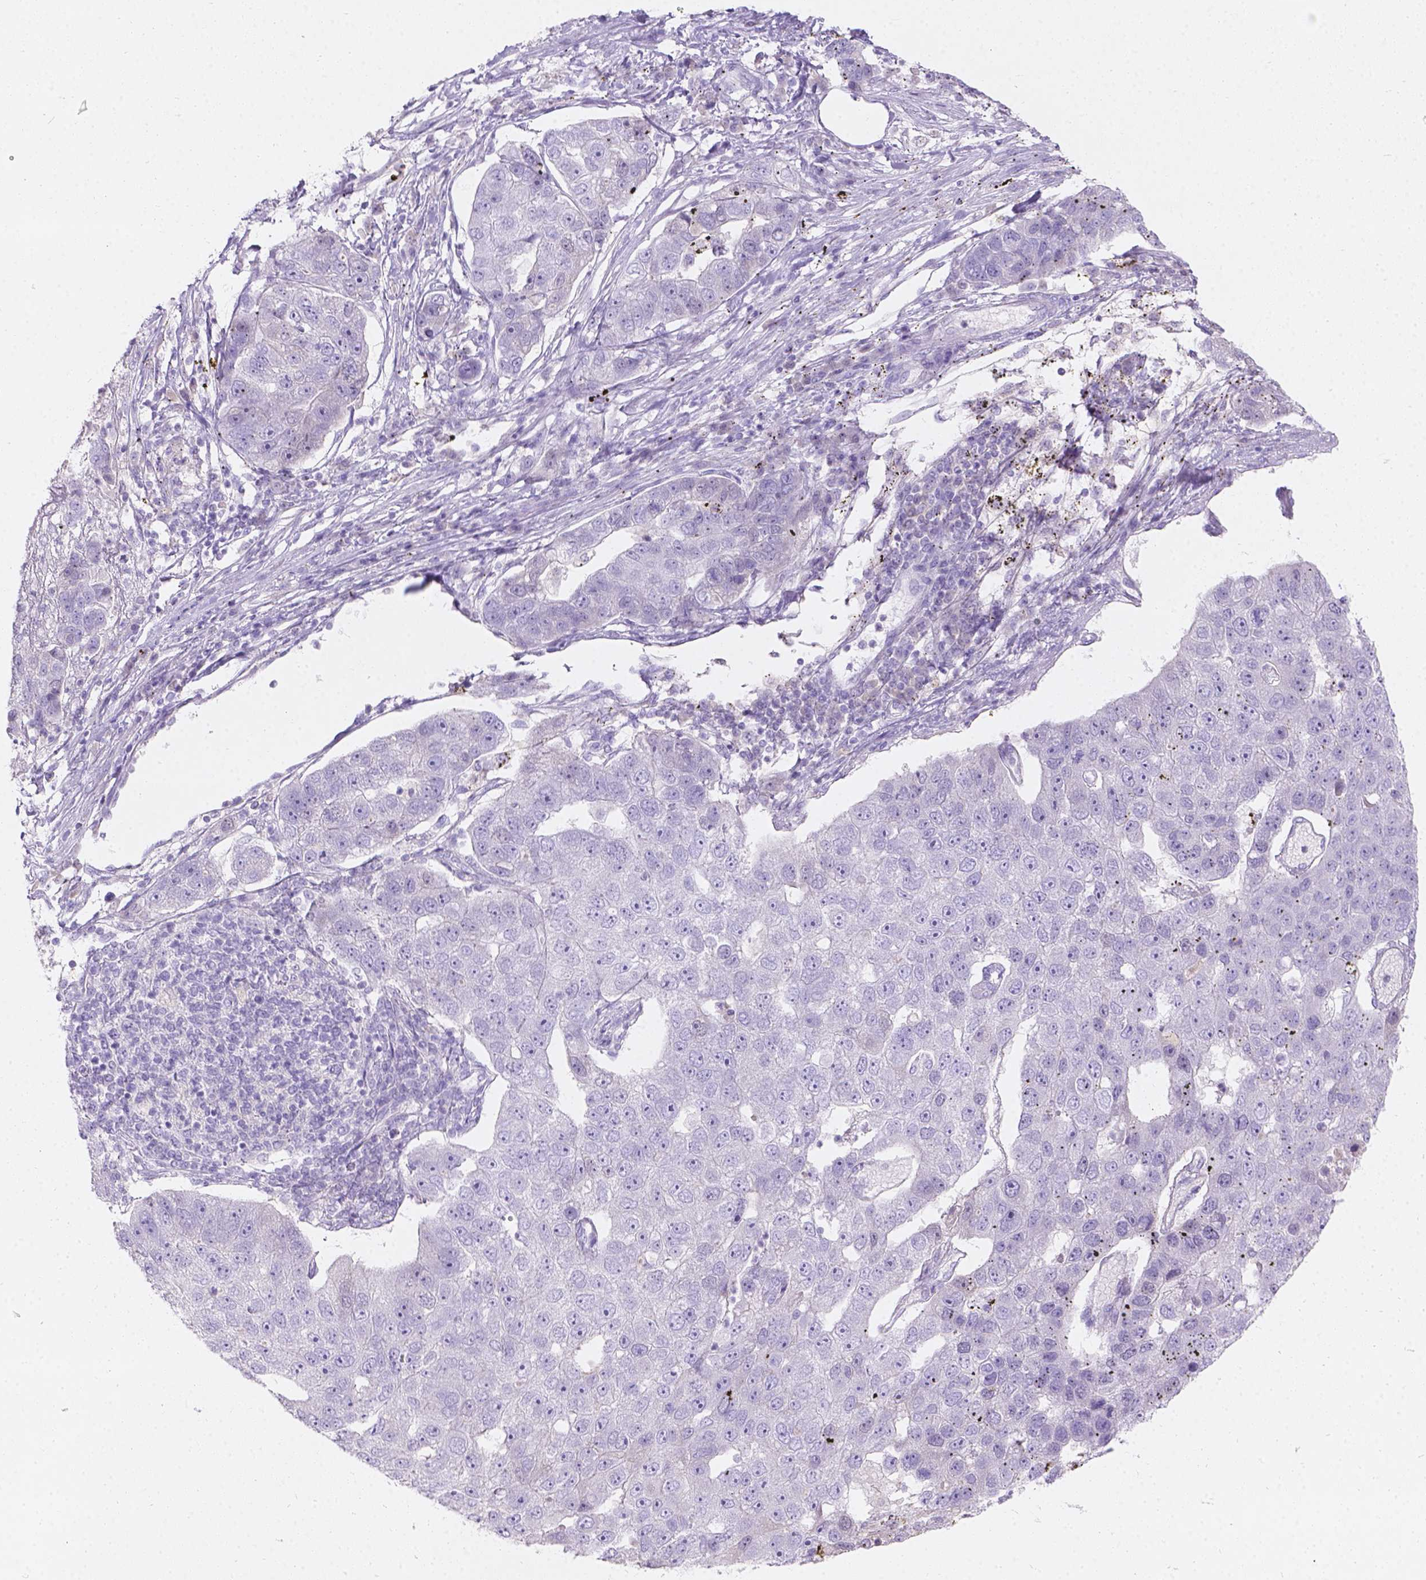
{"staining": {"intensity": "negative", "quantity": "none", "location": "none"}, "tissue": "pancreatic cancer", "cell_type": "Tumor cells", "image_type": "cancer", "snomed": [{"axis": "morphology", "description": "Adenocarcinoma, NOS"}, {"axis": "topography", "description": "Pancreas"}], "caption": "Adenocarcinoma (pancreatic) was stained to show a protein in brown. There is no significant staining in tumor cells.", "gene": "GAL3ST2", "patient": {"sex": "female", "age": 61}}